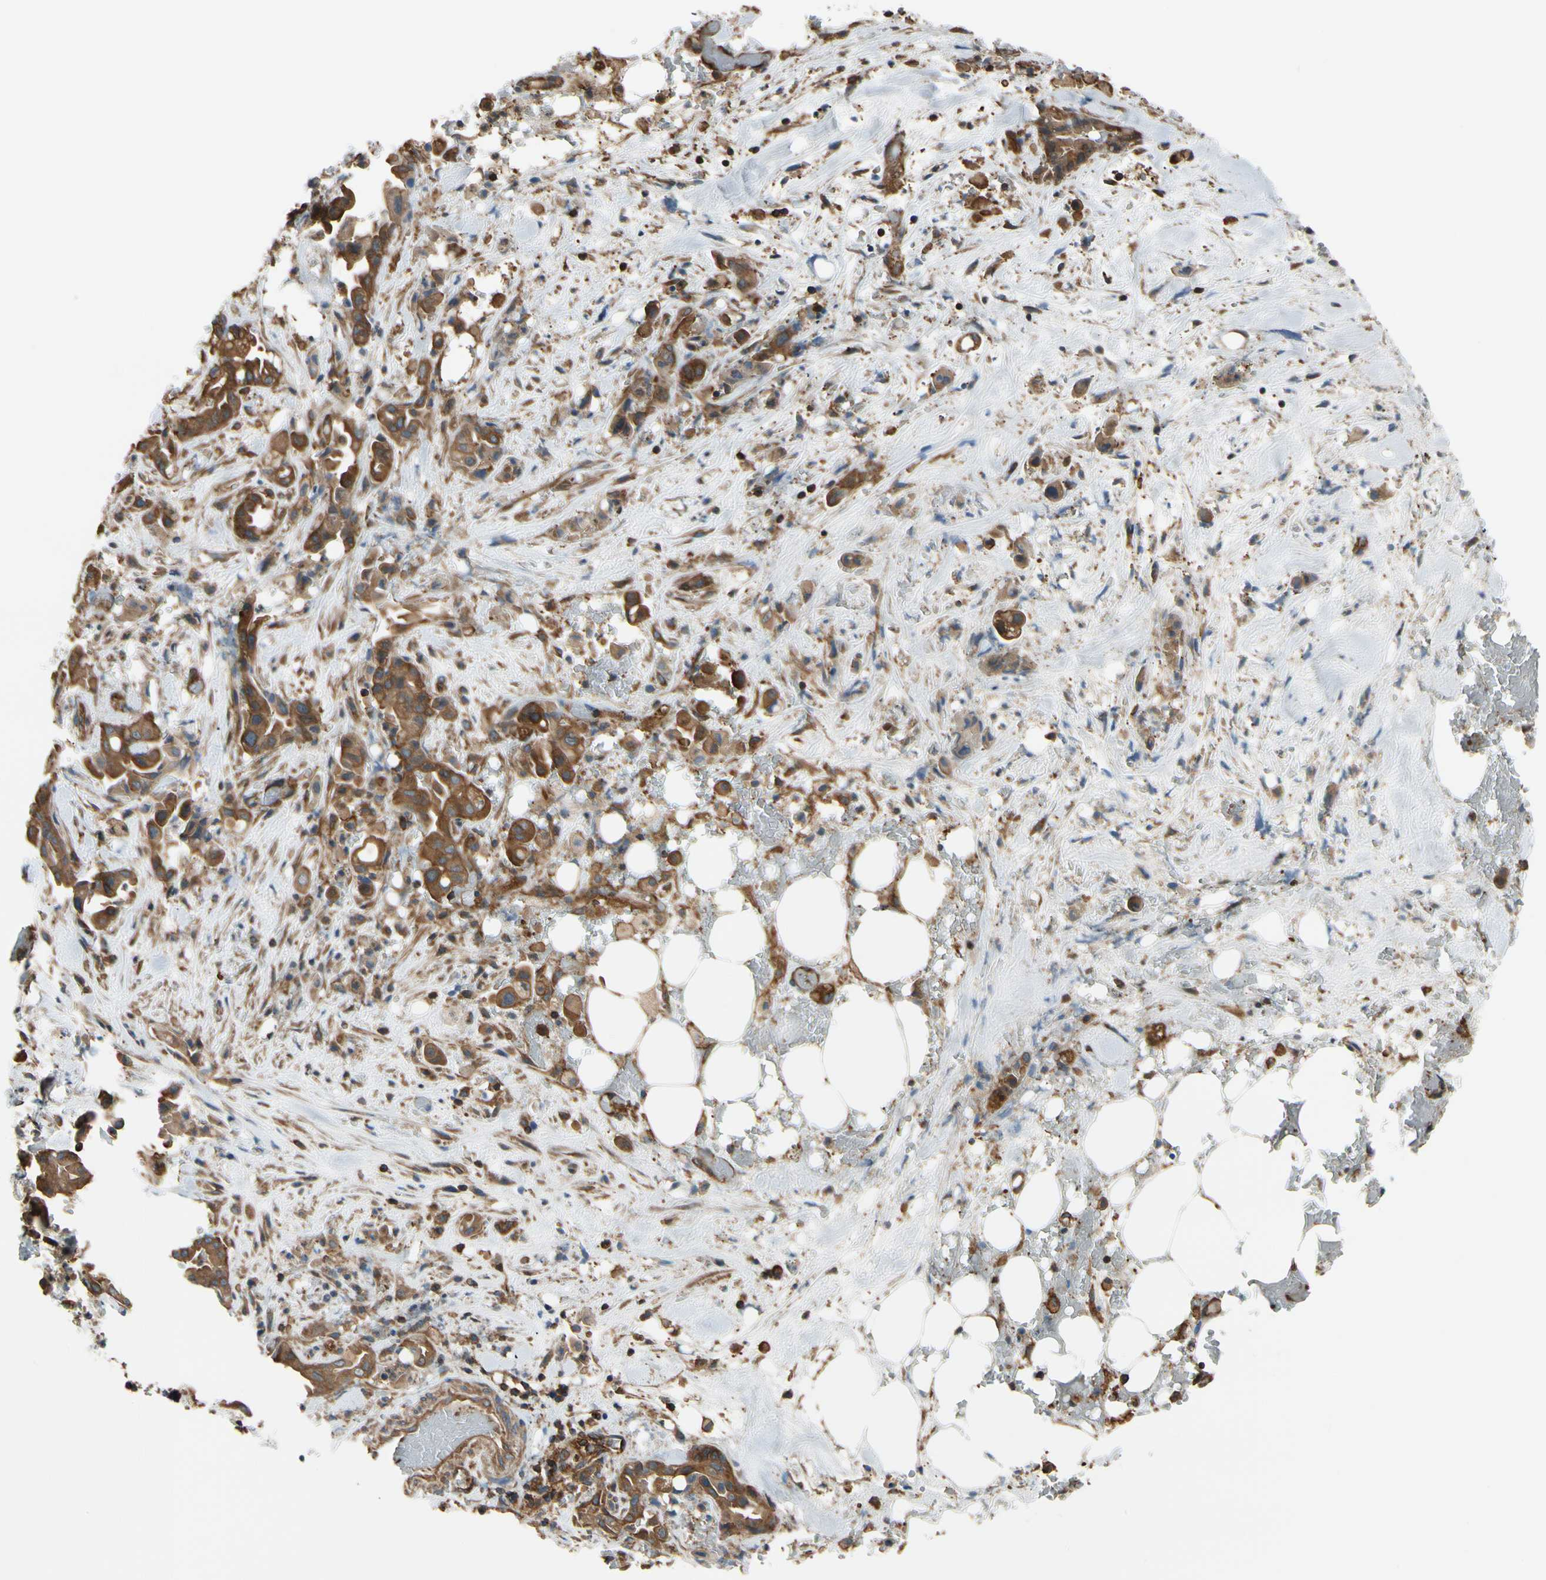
{"staining": {"intensity": "moderate", "quantity": ">75%", "location": "cytoplasmic/membranous"}, "tissue": "liver cancer", "cell_type": "Tumor cells", "image_type": "cancer", "snomed": [{"axis": "morphology", "description": "Cholangiocarcinoma"}, {"axis": "topography", "description": "Liver"}], "caption": "Immunohistochemistry (IHC) of human liver cancer (cholangiocarcinoma) displays medium levels of moderate cytoplasmic/membranous expression in about >75% of tumor cells.", "gene": "EPS15", "patient": {"sex": "female", "age": 68}}